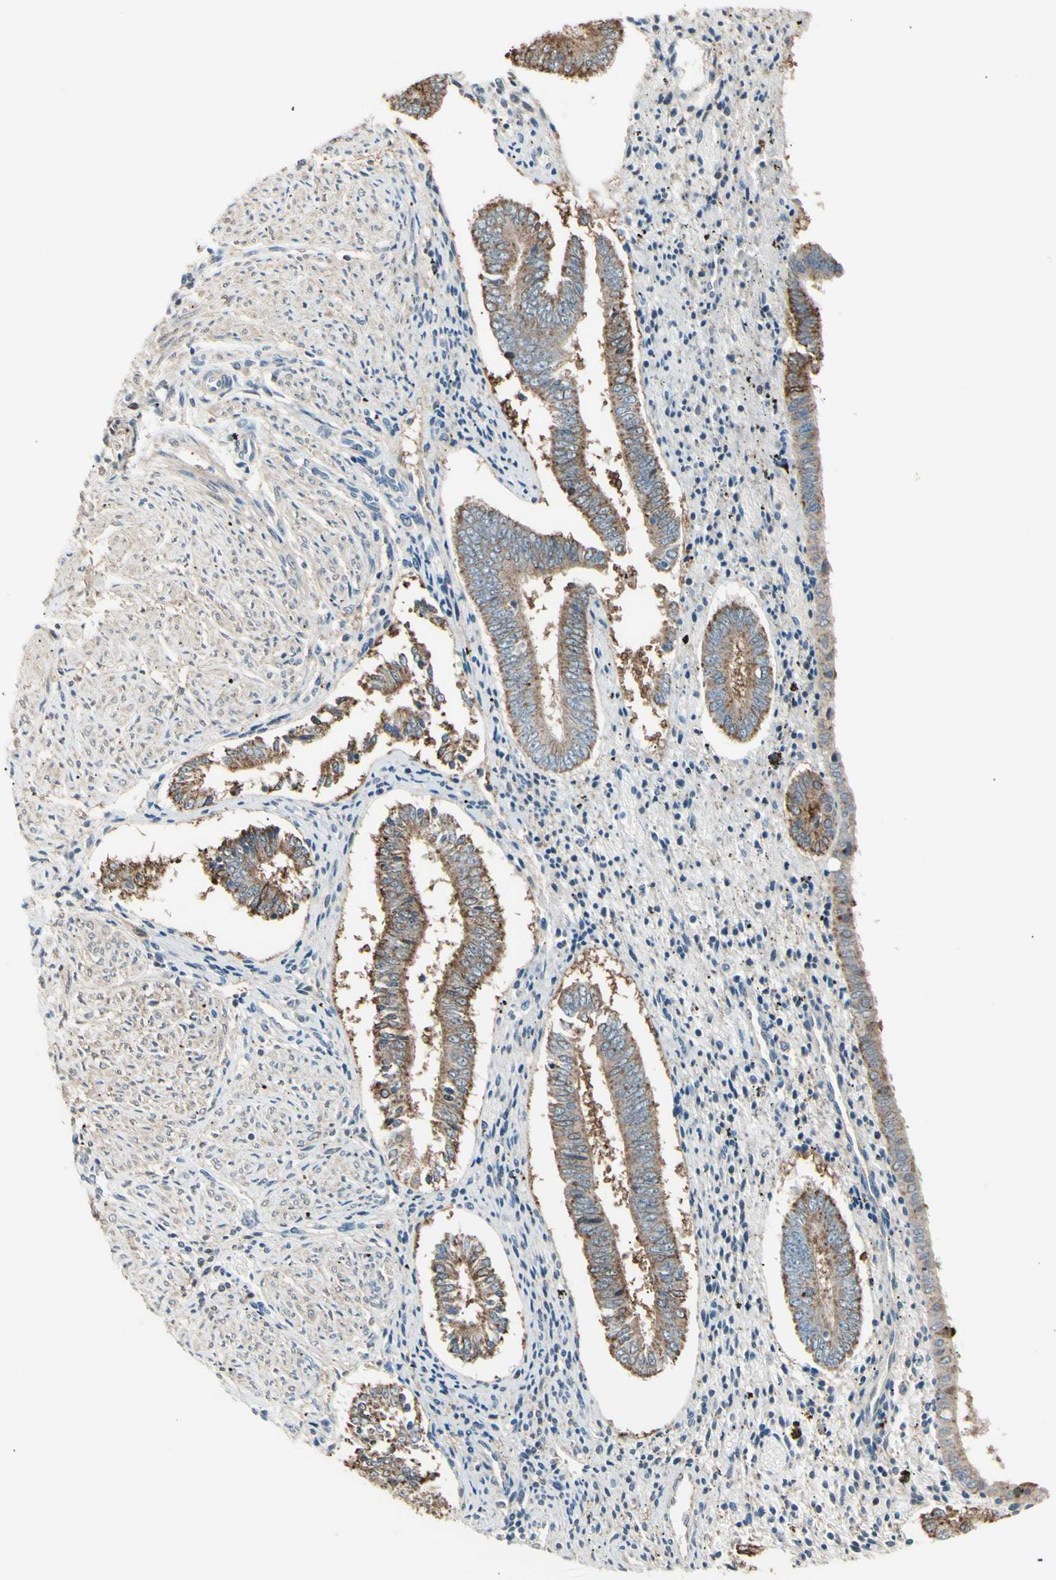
{"staining": {"intensity": "weak", "quantity": "<25%", "location": "cytoplasmic/membranous"}, "tissue": "endometrium", "cell_type": "Cells in endometrial stroma", "image_type": "normal", "snomed": [{"axis": "morphology", "description": "Normal tissue, NOS"}, {"axis": "topography", "description": "Endometrium"}], "caption": "Immunohistochemical staining of normal human endometrium displays no significant positivity in cells in endometrial stroma.", "gene": "LHPP", "patient": {"sex": "female", "age": 42}}